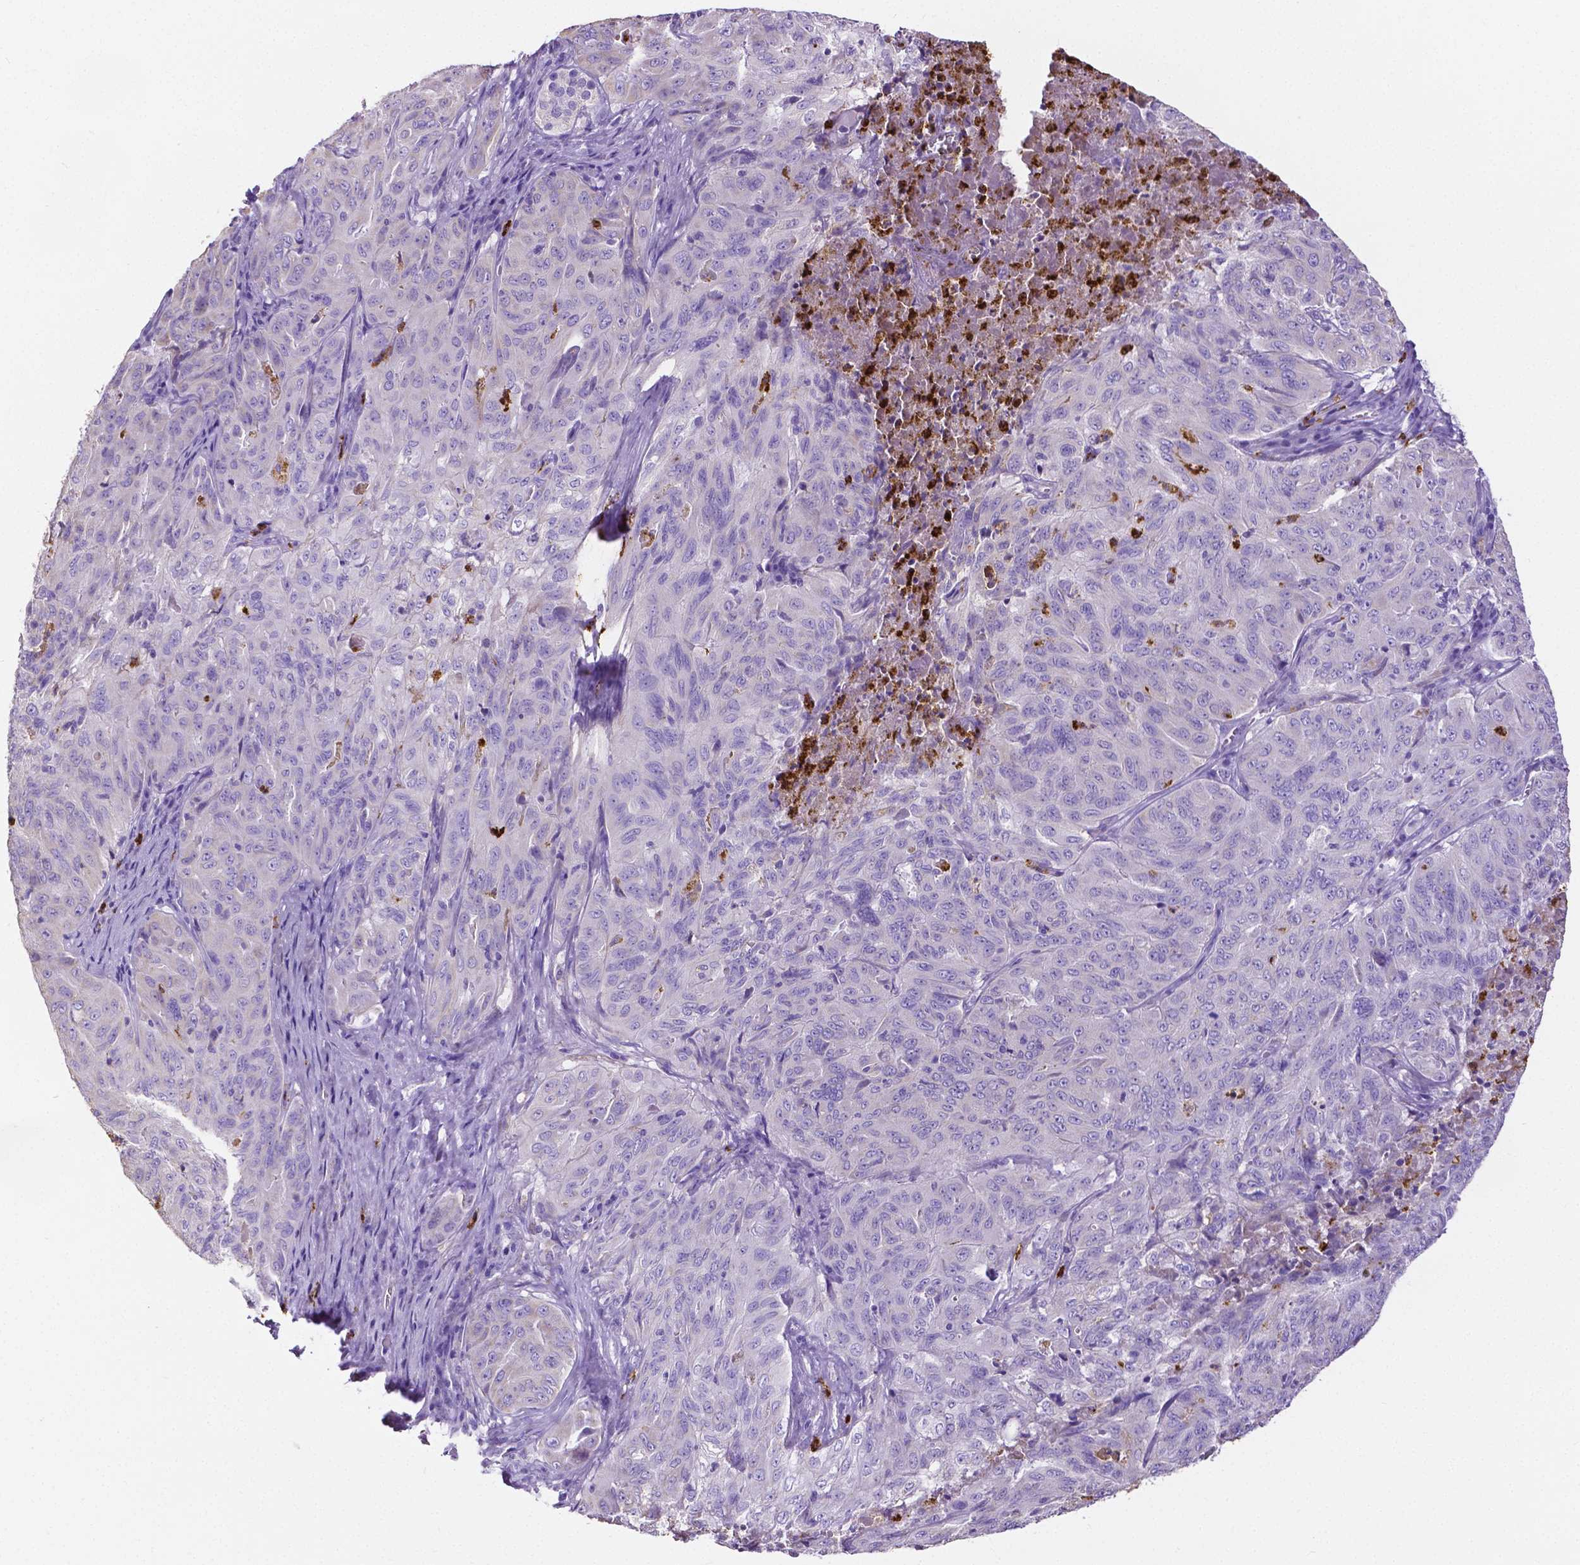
{"staining": {"intensity": "negative", "quantity": "none", "location": "none"}, "tissue": "pancreatic cancer", "cell_type": "Tumor cells", "image_type": "cancer", "snomed": [{"axis": "morphology", "description": "Adenocarcinoma, NOS"}, {"axis": "topography", "description": "Pancreas"}], "caption": "Adenocarcinoma (pancreatic) was stained to show a protein in brown. There is no significant positivity in tumor cells. (Stains: DAB (3,3'-diaminobenzidine) IHC with hematoxylin counter stain, Microscopy: brightfield microscopy at high magnification).", "gene": "MMP9", "patient": {"sex": "male", "age": 63}}